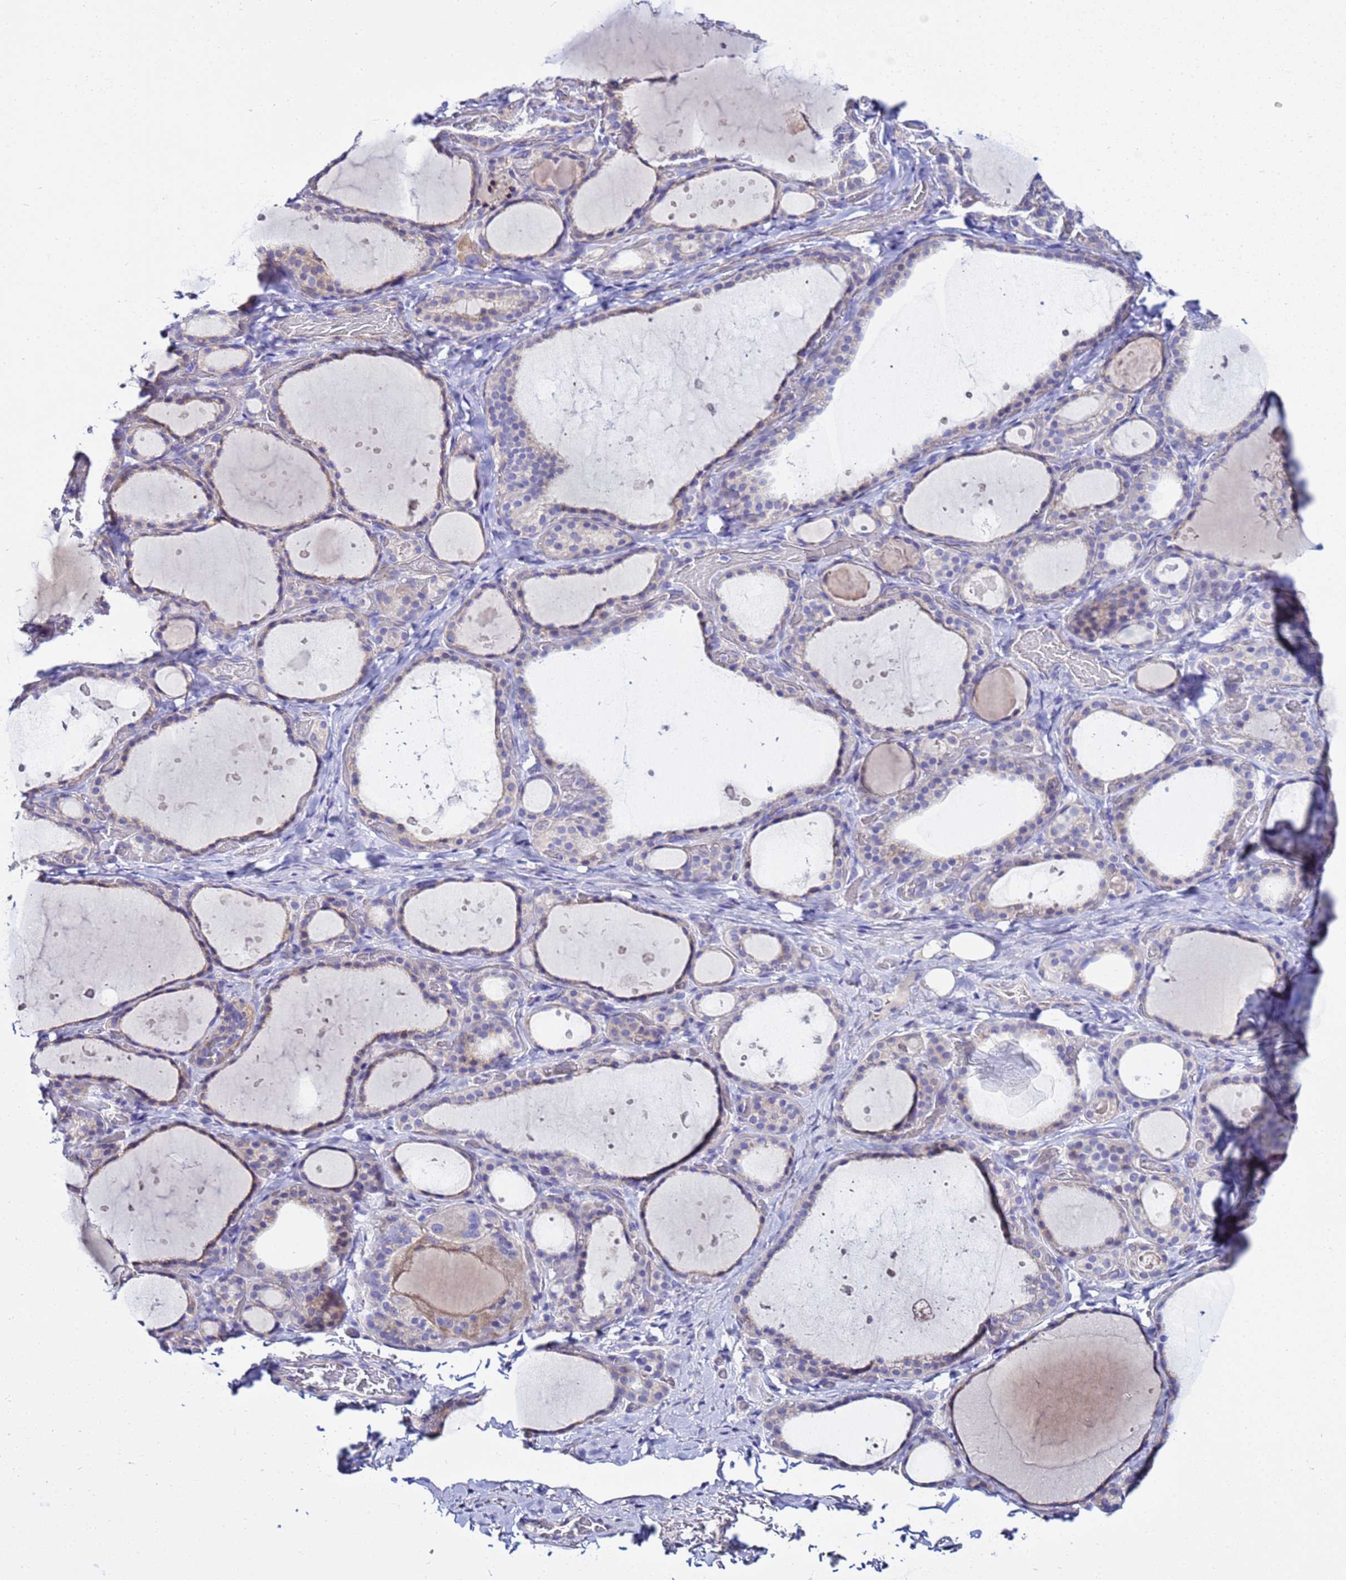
{"staining": {"intensity": "negative", "quantity": "none", "location": "none"}, "tissue": "thyroid gland", "cell_type": "Glandular cells", "image_type": "normal", "snomed": [{"axis": "morphology", "description": "Normal tissue, NOS"}, {"axis": "topography", "description": "Thyroid gland"}], "caption": "Immunohistochemistry image of normal thyroid gland stained for a protein (brown), which shows no positivity in glandular cells.", "gene": "USP18", "patient": {"sex": "female", "age": 44}}